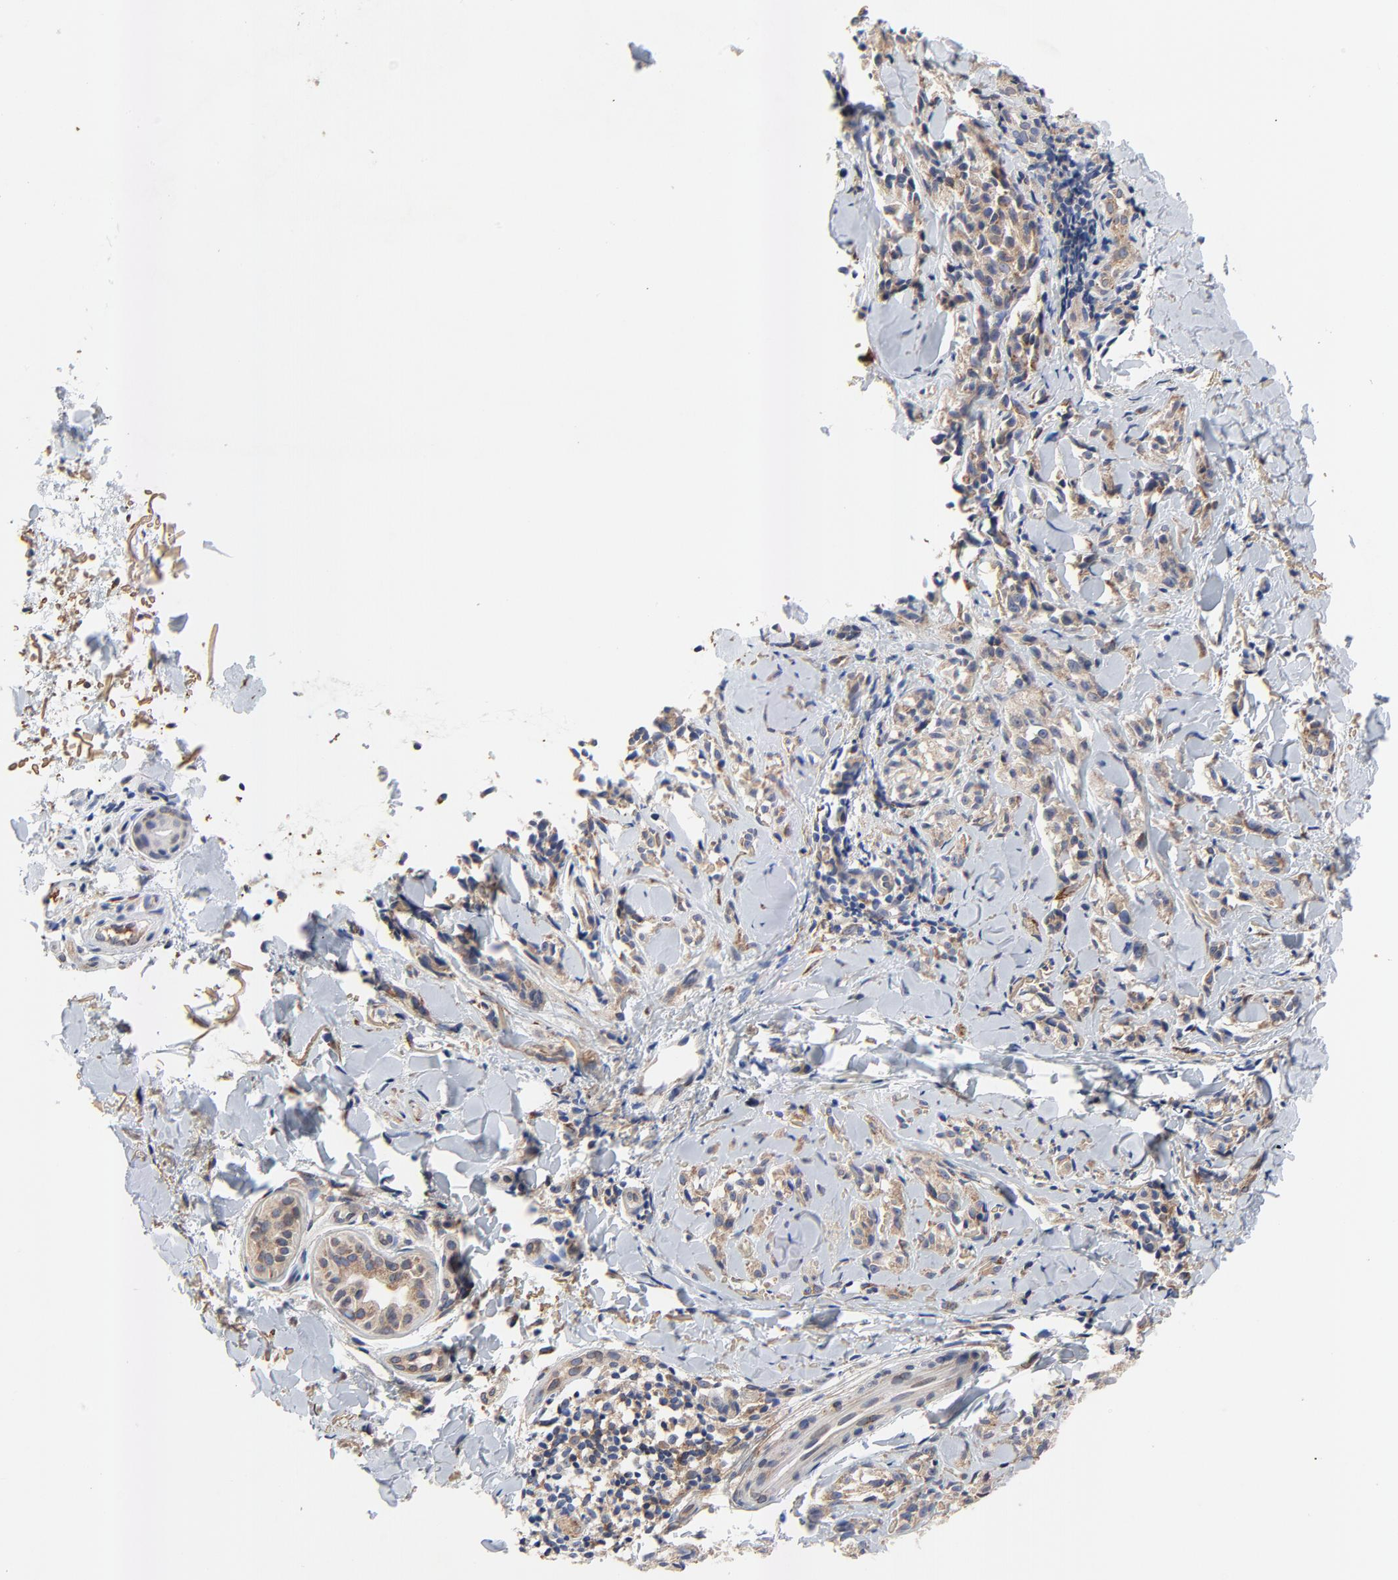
{"staining": {"intensity": "weak", "quantity": ">75%", "location": "cytoplasmic/membranous"}, "tissue": "melanoma", "cell_type": "Tumor cells", "image_type": "cancer", "snomed": [{"axis": "morphology", "description": "Malignant melanoma, Metastatic site"}, {"axis": "topography", "description": "Skin"}], "caption": "The immunohistochemical stain shows weak cytoplasmic/membranous expression in tumor cells of melanoma tissue.", "gene": "VAV2", "patient": {"sex": "female", "age": 66}}